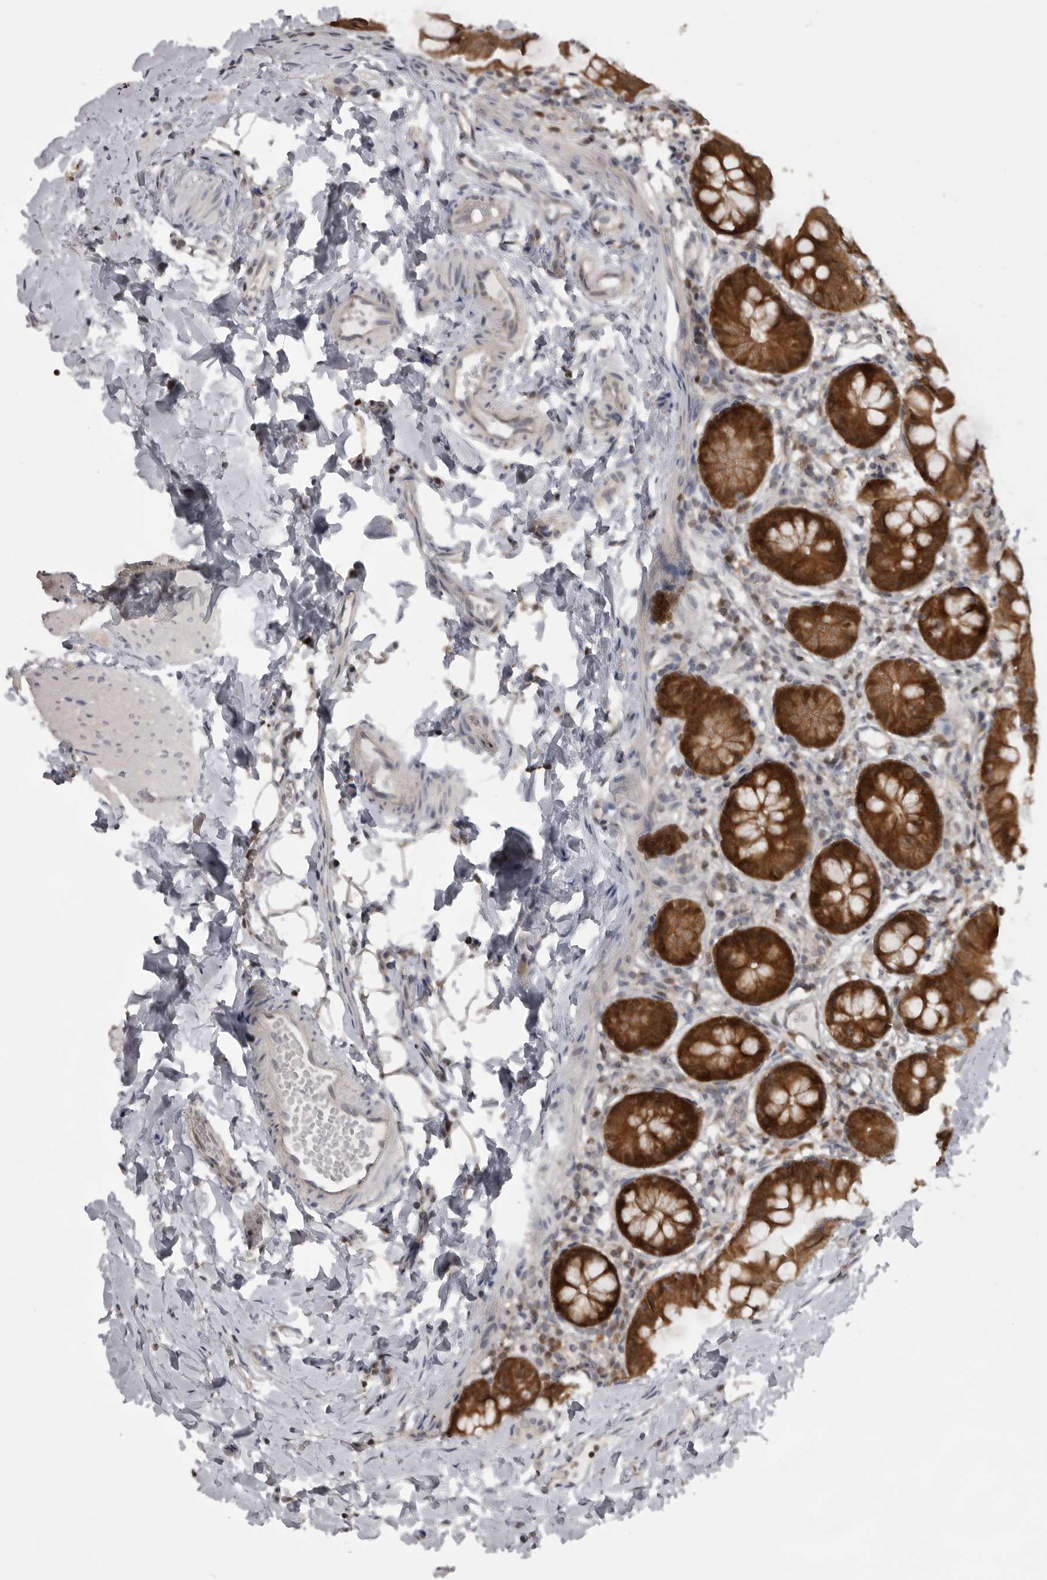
{"staining": {"intensity": "strong", "quantity": ">75%", "location": "cytoplasmic/membranous,nuclear"}, "tissue": "small intestine", "cell_type": "Glandular cells", "image_type": "normal", "snomed": [{"axis": "morphology", "description": "Normal tissue, NOS"}, {"axis": "topography", "description": "Small intestine"}], "caption": "Protein staining by immunohistochemistry reveals strong cytoplasmic/membranous,nuclear staining in approximately >75% of glandular cells in normal small intestine.", "gene": "MAPK13", "patient": {"sex": "male", "age": 7}}